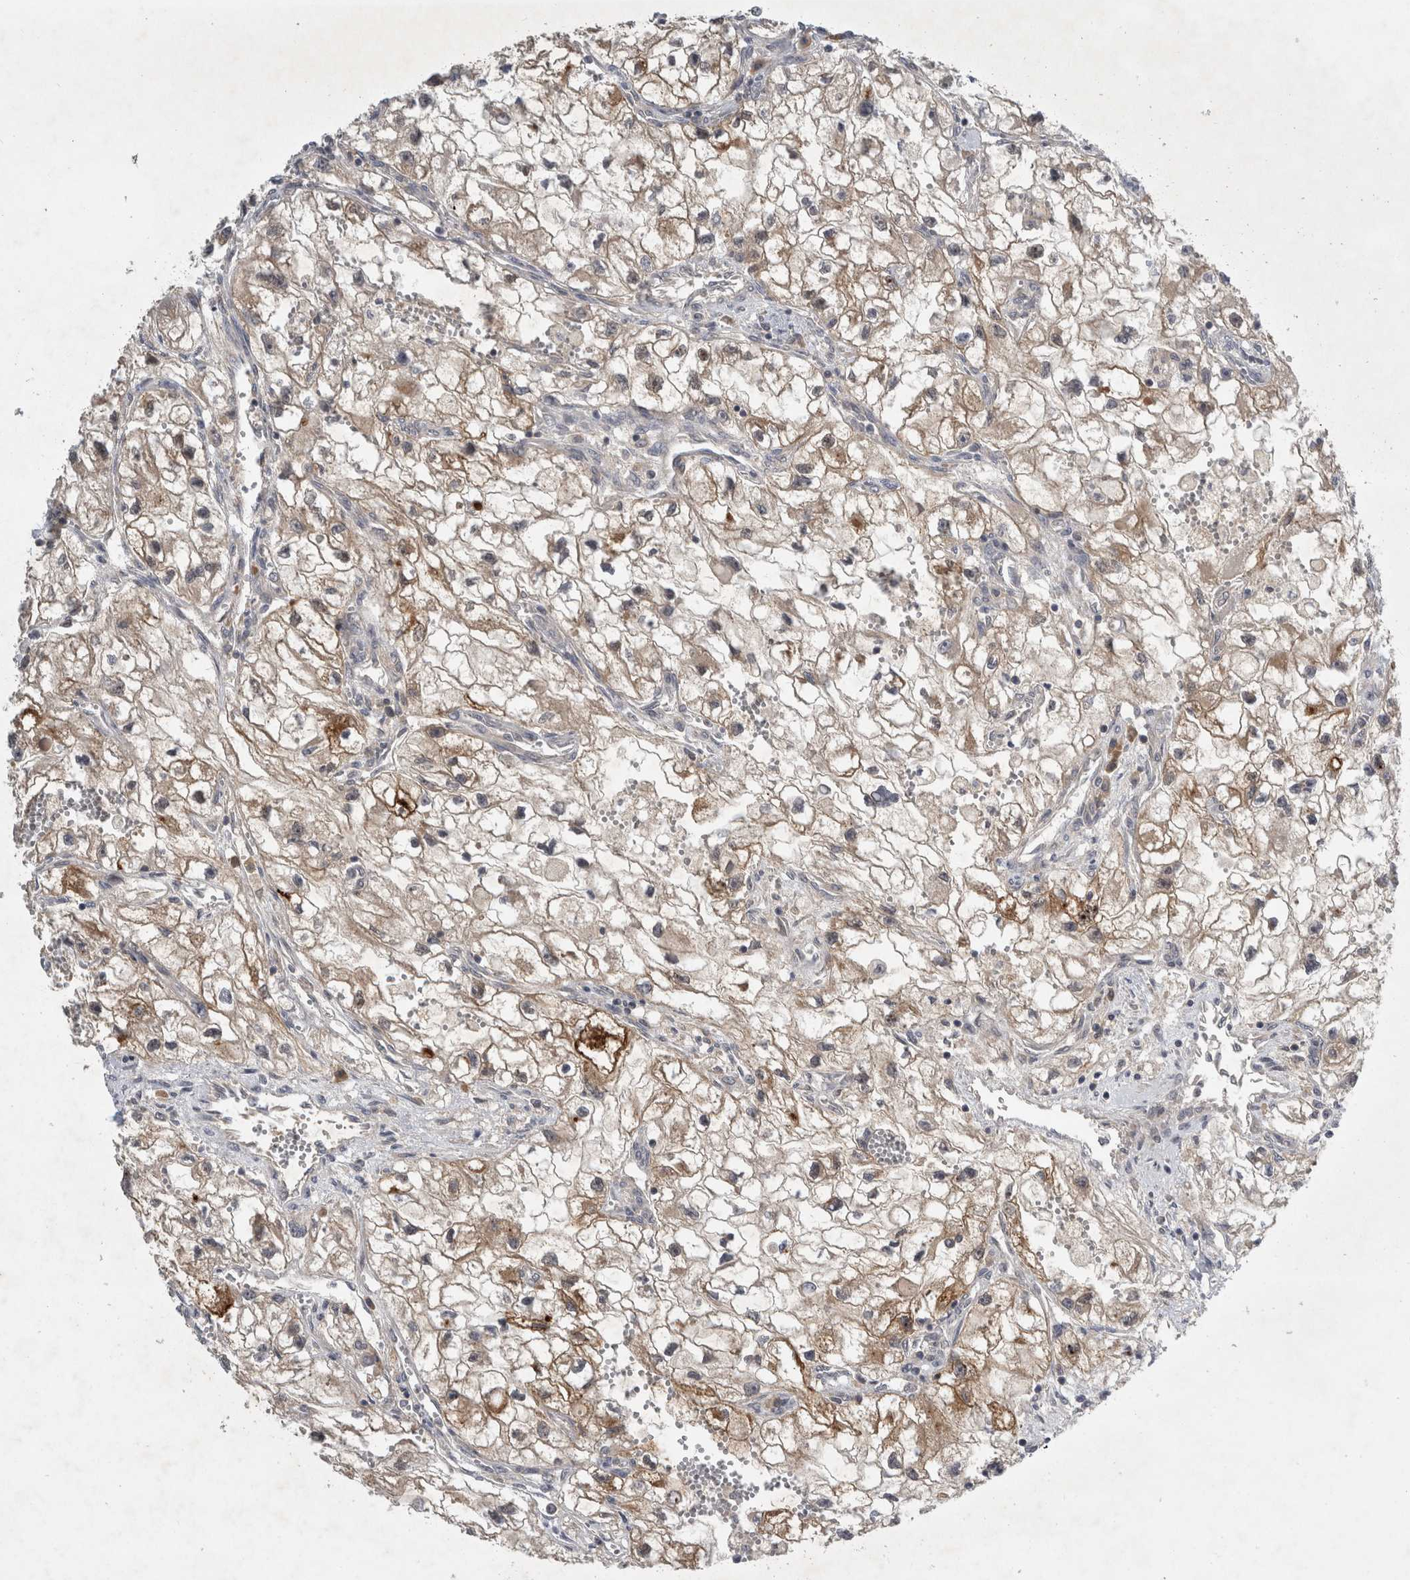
{"staining": {"intensity": "moderate", "quantity": "25%-75%", "location": "cytoplasmic/membranous"}, "tissue": "renal cancer", "cell_type": "Tumor cells", "image_type": "cancer", "snomed": [{"axis": "morphology", "description": "Adenocarcinoma, NOS"}, {"axis": "topography", "description": "Kidney"}], "caption": "Brown immunohistochemical staining in human renal adenocarcinoma exhibits moderate cytoplasmic/membranous staining in about 25%-75% of tumor cells. (DAB (3,3'-diaminobenzidine) IHC with brightfield microscopy, high magnification).", "gene": "AASDHPPT", "patient": {"sex": "female", "age": 70}}